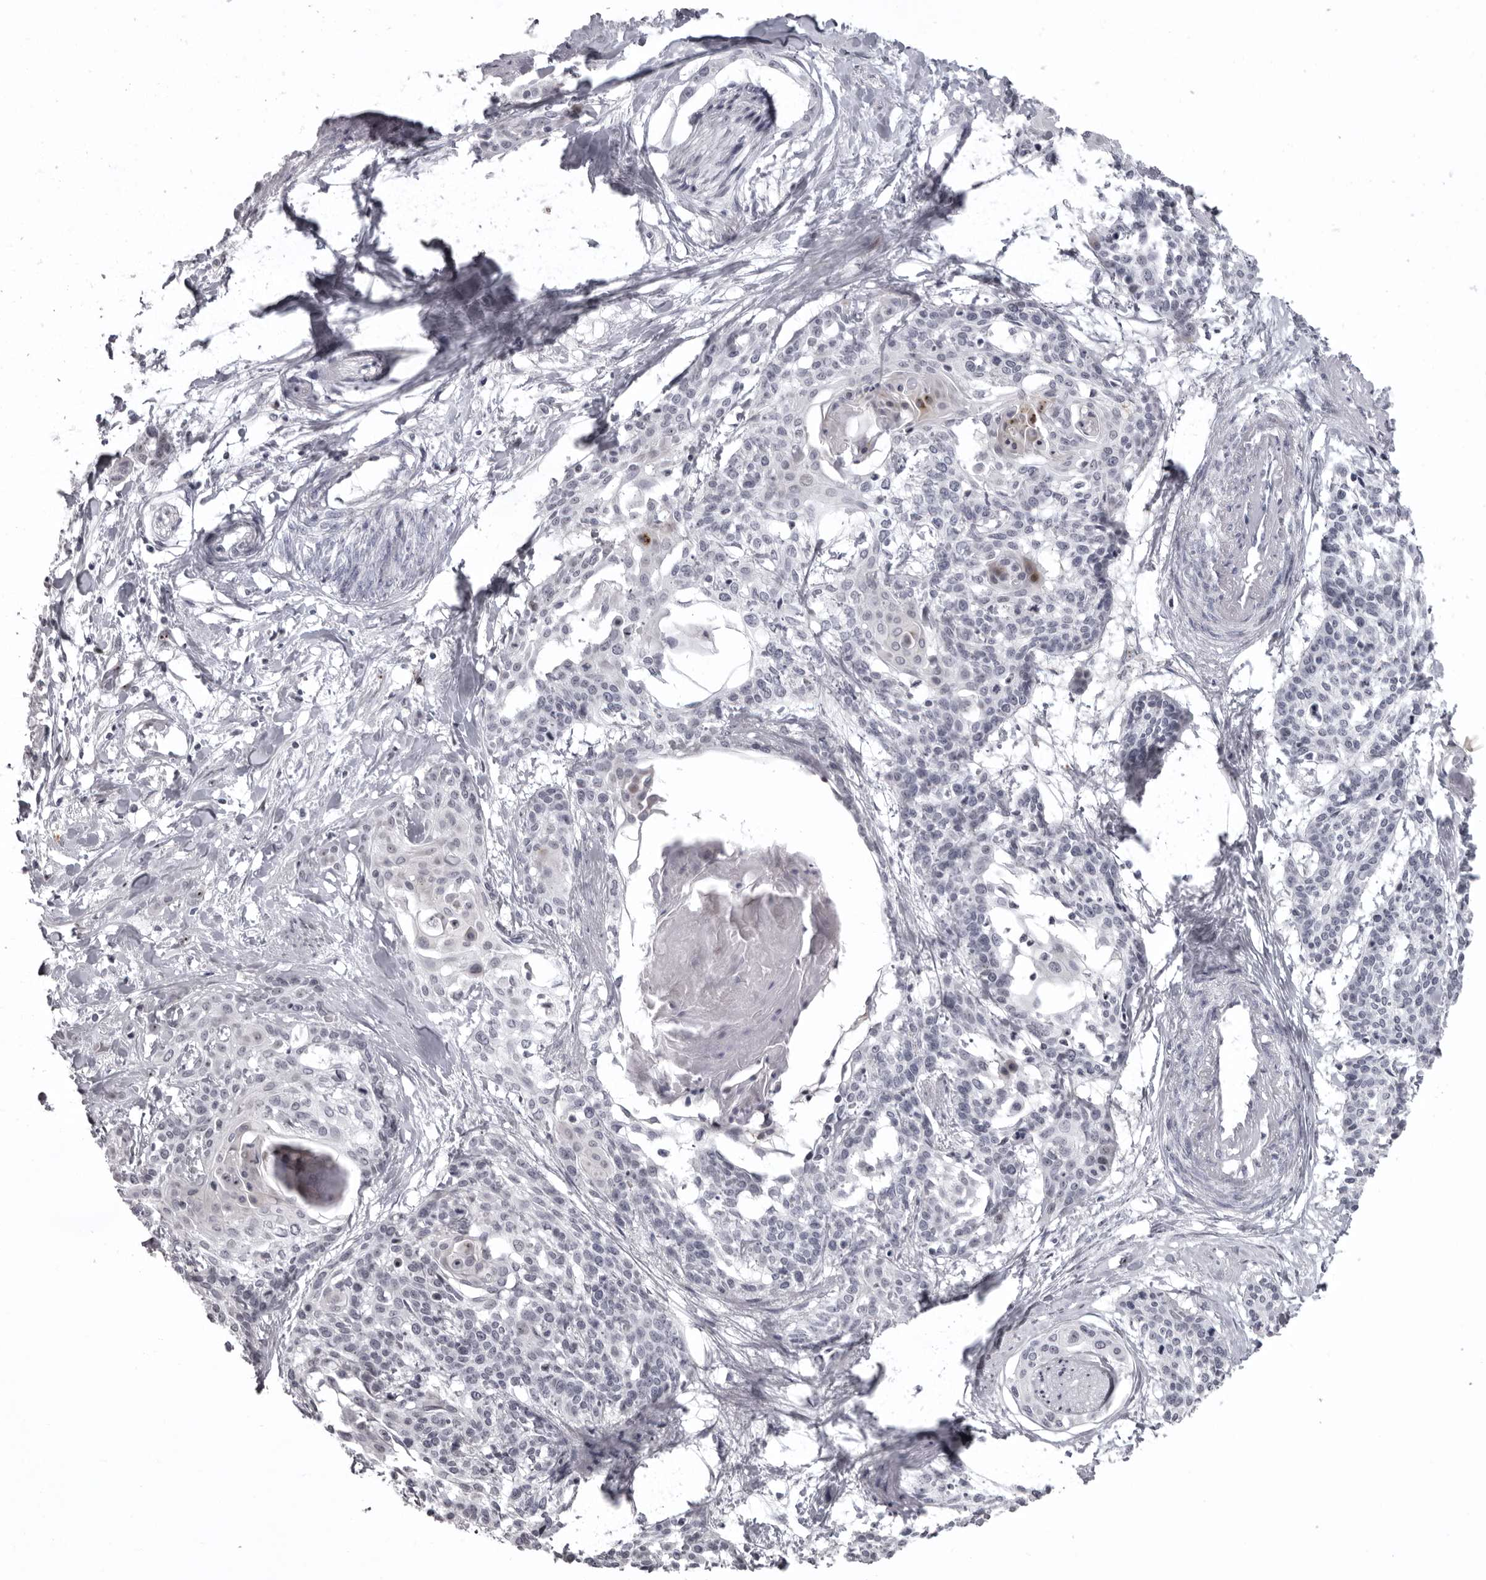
{"staining": {"intensity": "negative", "quantity": "none", "location": "none"}, "tissue": "cervical cancer", "cell_type": "Tumor cells", "image_type": "cancer", "snomed": [{"axis": "morphology", "description": "Squamous cell carcinoma, NOS"}, {"axis": "topography", "description": "Cervix"}], "caption": "Cervical cancer (squamous cell carcinoma) was stained to show a protein in brown. There is no significant positivity in tumor cells.", "gene": "HELZ", "patient": {"sex": "female", "age": 57}}